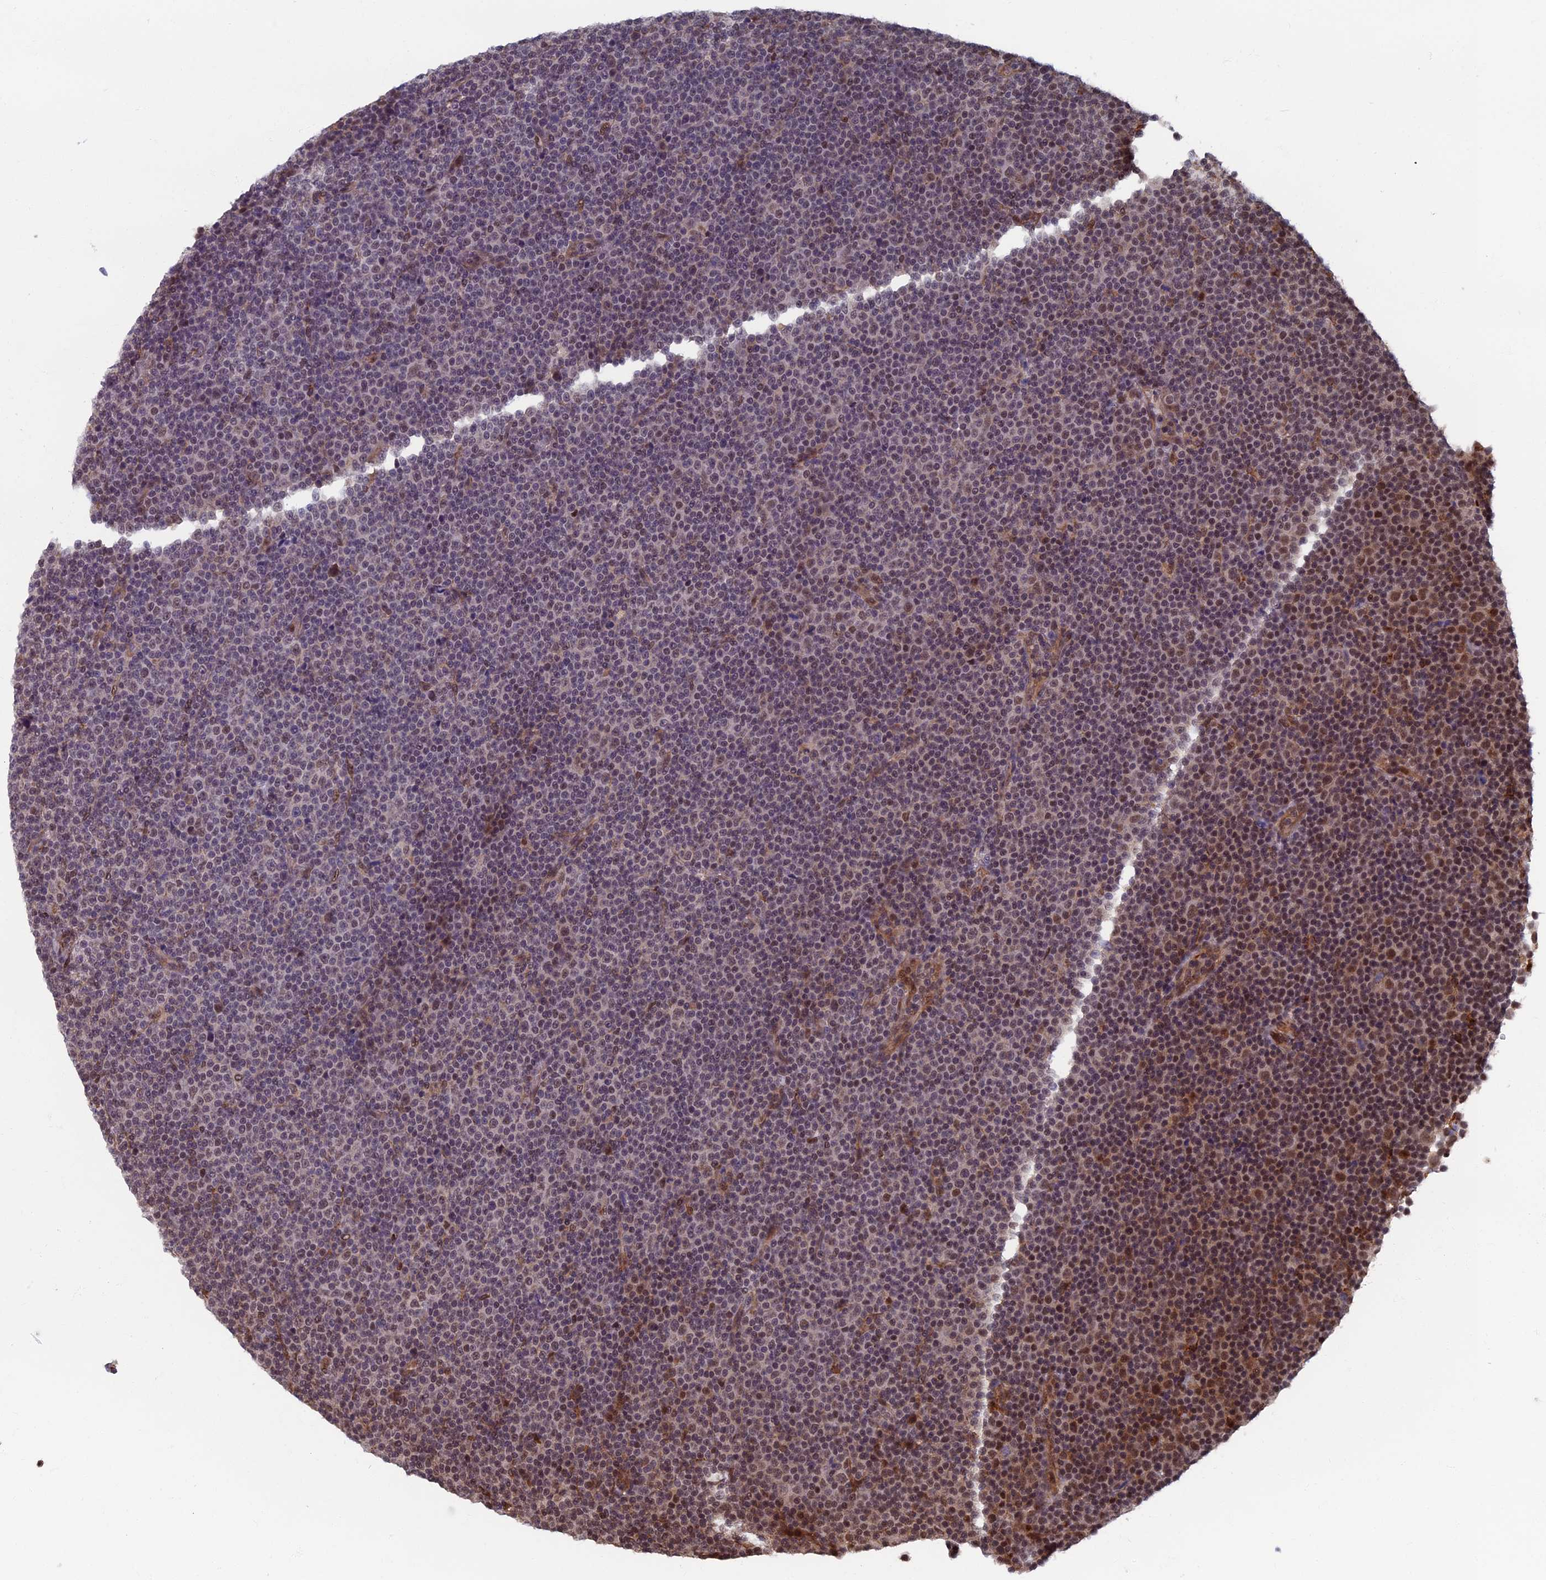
{"staining": {"intensity": "moderate", "quantity": "<25%", "location": "nuclear"}, "tissue": "lymphoma", "cell_type": "Tumor cells", "image_type": "cancer", "snomed": [{"axis": "morphology", "description": "Malignant lymphoma, non-Hodgkin's type, Low grade"}, {"axis": "topography", "description": "Lymph node"}], "caption": "This is an image of immunohistochemistry (IHC) staining of lymphoma, which shows moderate staining in the nuclear of tumor cells.", "gene": "CTDP1", "patient": {"sex": "female", "age": 67}}